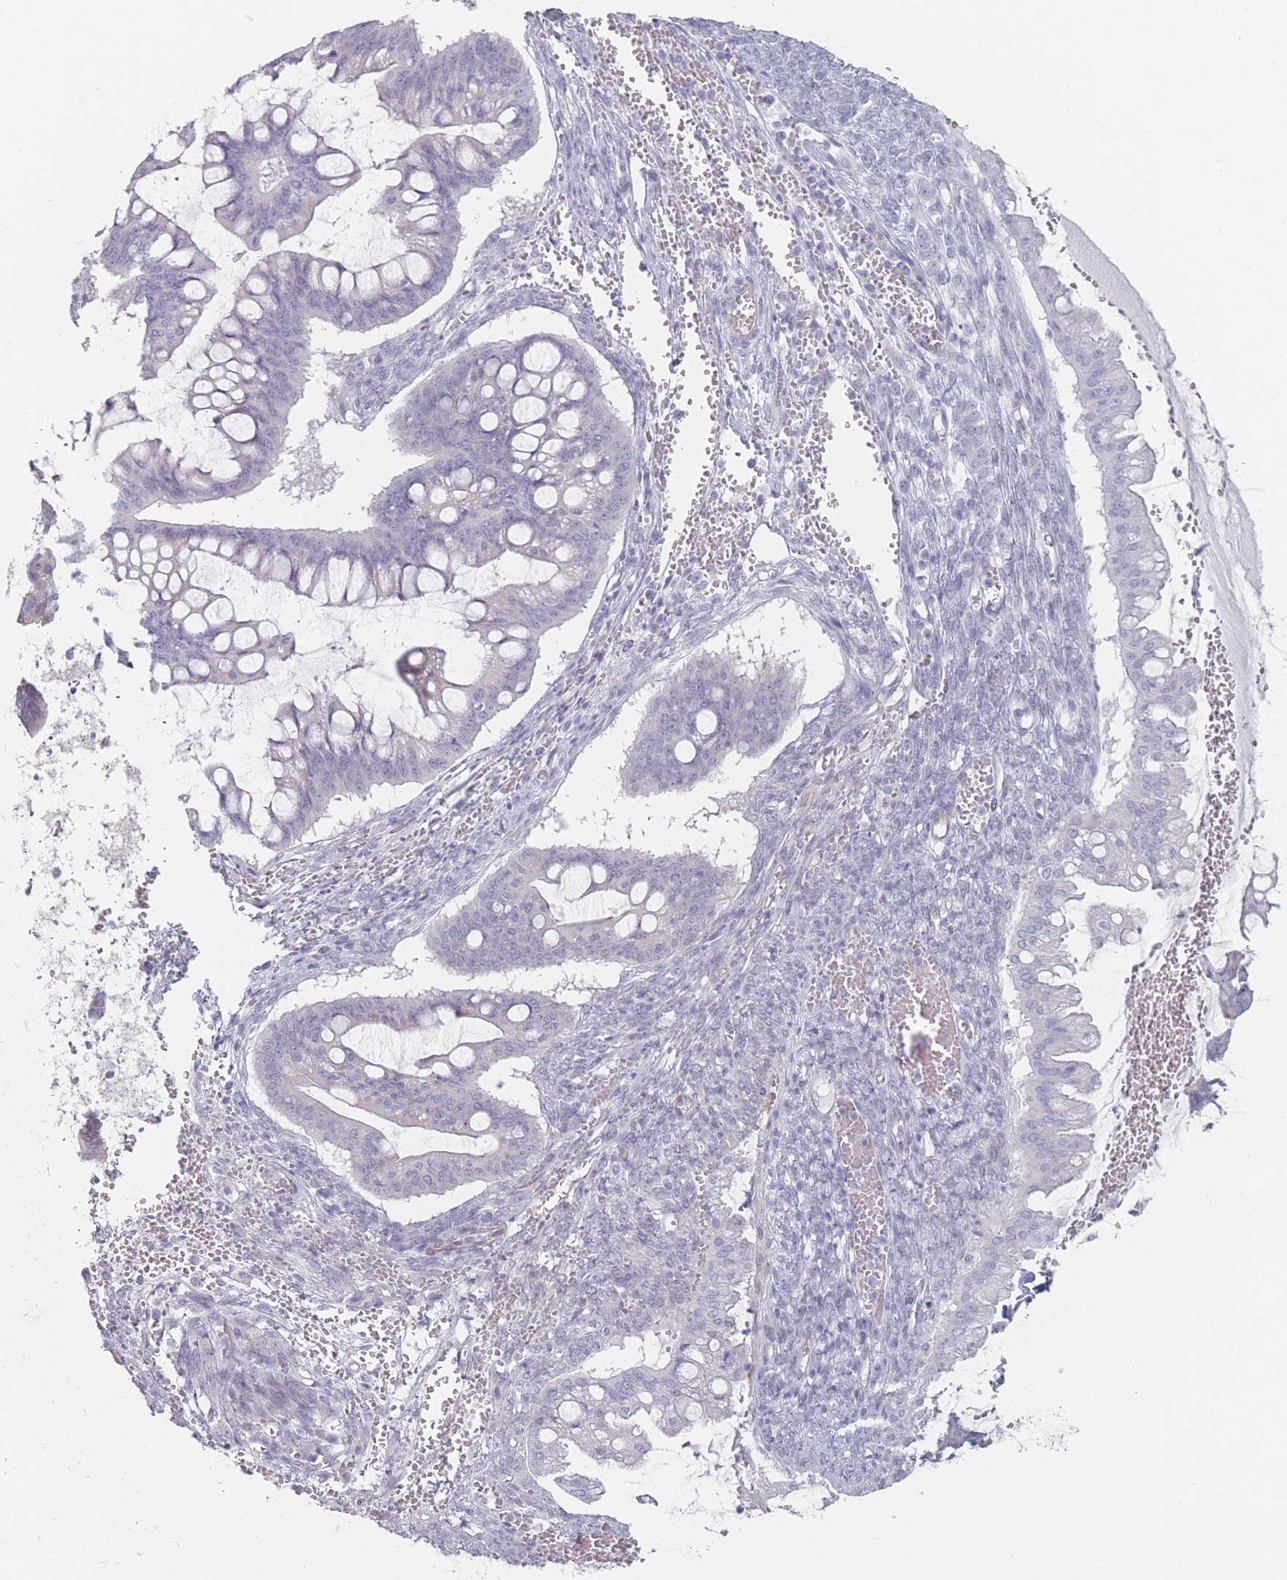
{"staining": {"intensity": "weak", "quantity": "<25%", "location": "cytoplasmic/membranous"}, "tissue": "ovarian cancer", "cell_type": "Tumor cells", "image_type": "cancer", "snomed": [{"axis": "morphology", "description": "Cystadenocarcinoma, mucinous, NOS"}, {"axis": "topography", "description": "Ovary"}], "caption": "High magnification brightfield microscopy of ovarian cancer stained with DAB (brown) and counterstained with hematoxylin (blue): tumor cells show no significant expression.", "gene": "RNF4", "patient": {"sex": "female", "age": 73}}